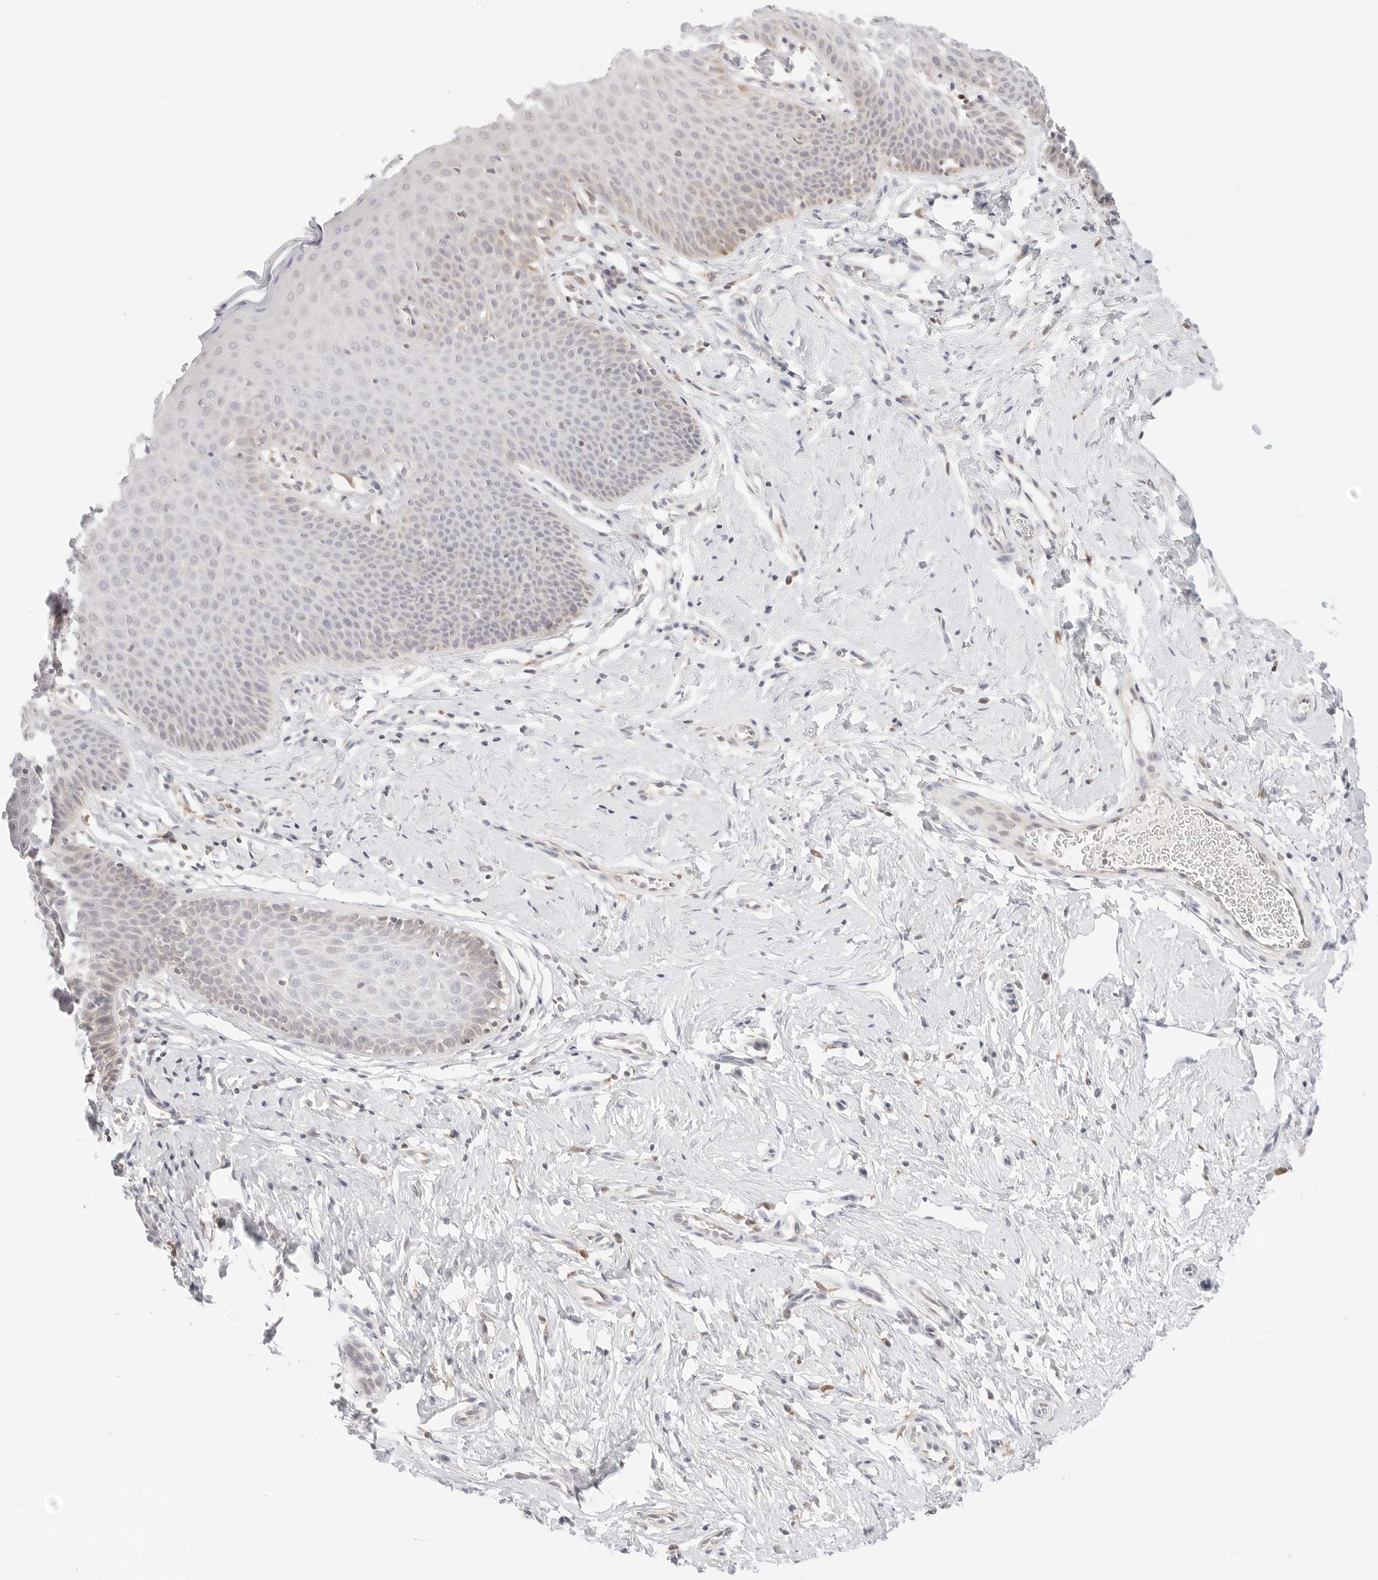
{"staining": {"intensity": "moderate", "quantity": "25%-75%", "location": "cytoplasmic/membranous"}, "tissue": "cervix", "cell_type": "Glandular cells", "image_type": "normal", "snomed": [{"axis": "morphology", "description": "Normal tissue, NOS"}, {"axis": "topography", "description": "Cervix"}], "caption": "Immunohistochemical staining of normal human cervix reveals moderate cytoplasmic/membranous protein positivity in about 25%-75% of glandular cells. The staining was performed using DAB to visualize the protein expression in brown, while the nuclei were stained in blue with hematoxylin (Magnification: 20x).", "gene": "ERO1B", "patient": {"sex": "female", "age": 36}}